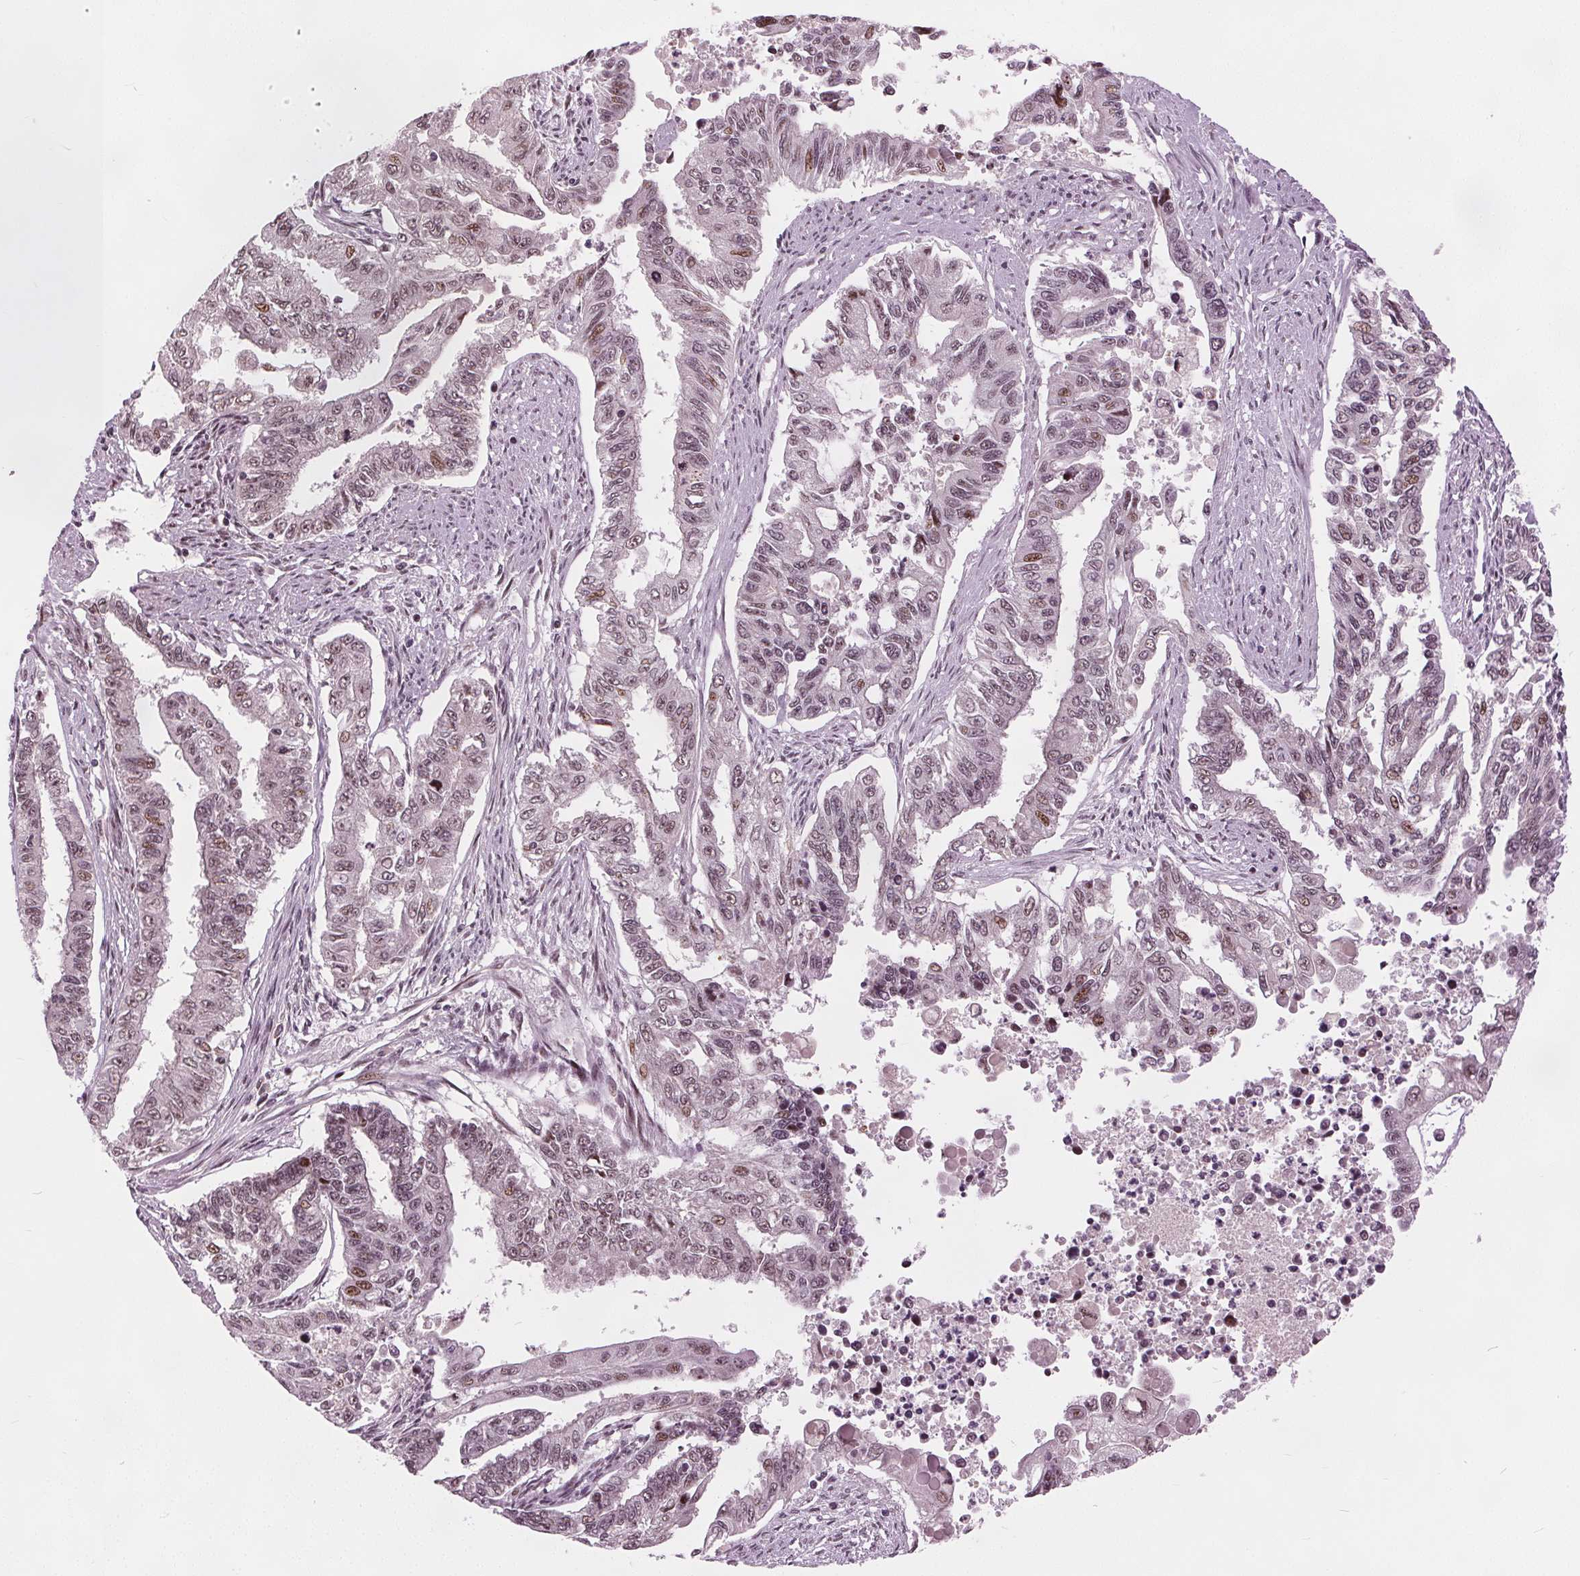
{"staining": {"intensity": "moderate", "quantity": ">75%", "location": "nuclear"}, "tissue": "endometrial cancer", "cell_type": "Tumor cells", "image_type": "cancer", "snomed": [{"axis": "morphology", "description": "Adenocarcinoma, NOS"}, {"axis": "topography", "description": "Uterus"}], "caption": "Immunohistochemical staining of endometrial cancer reveals moderate nuclear protein staining in approximately >75% of tumor cells.", "gene": "TTC34", "patient": {"sex": "female", "age": 59}}